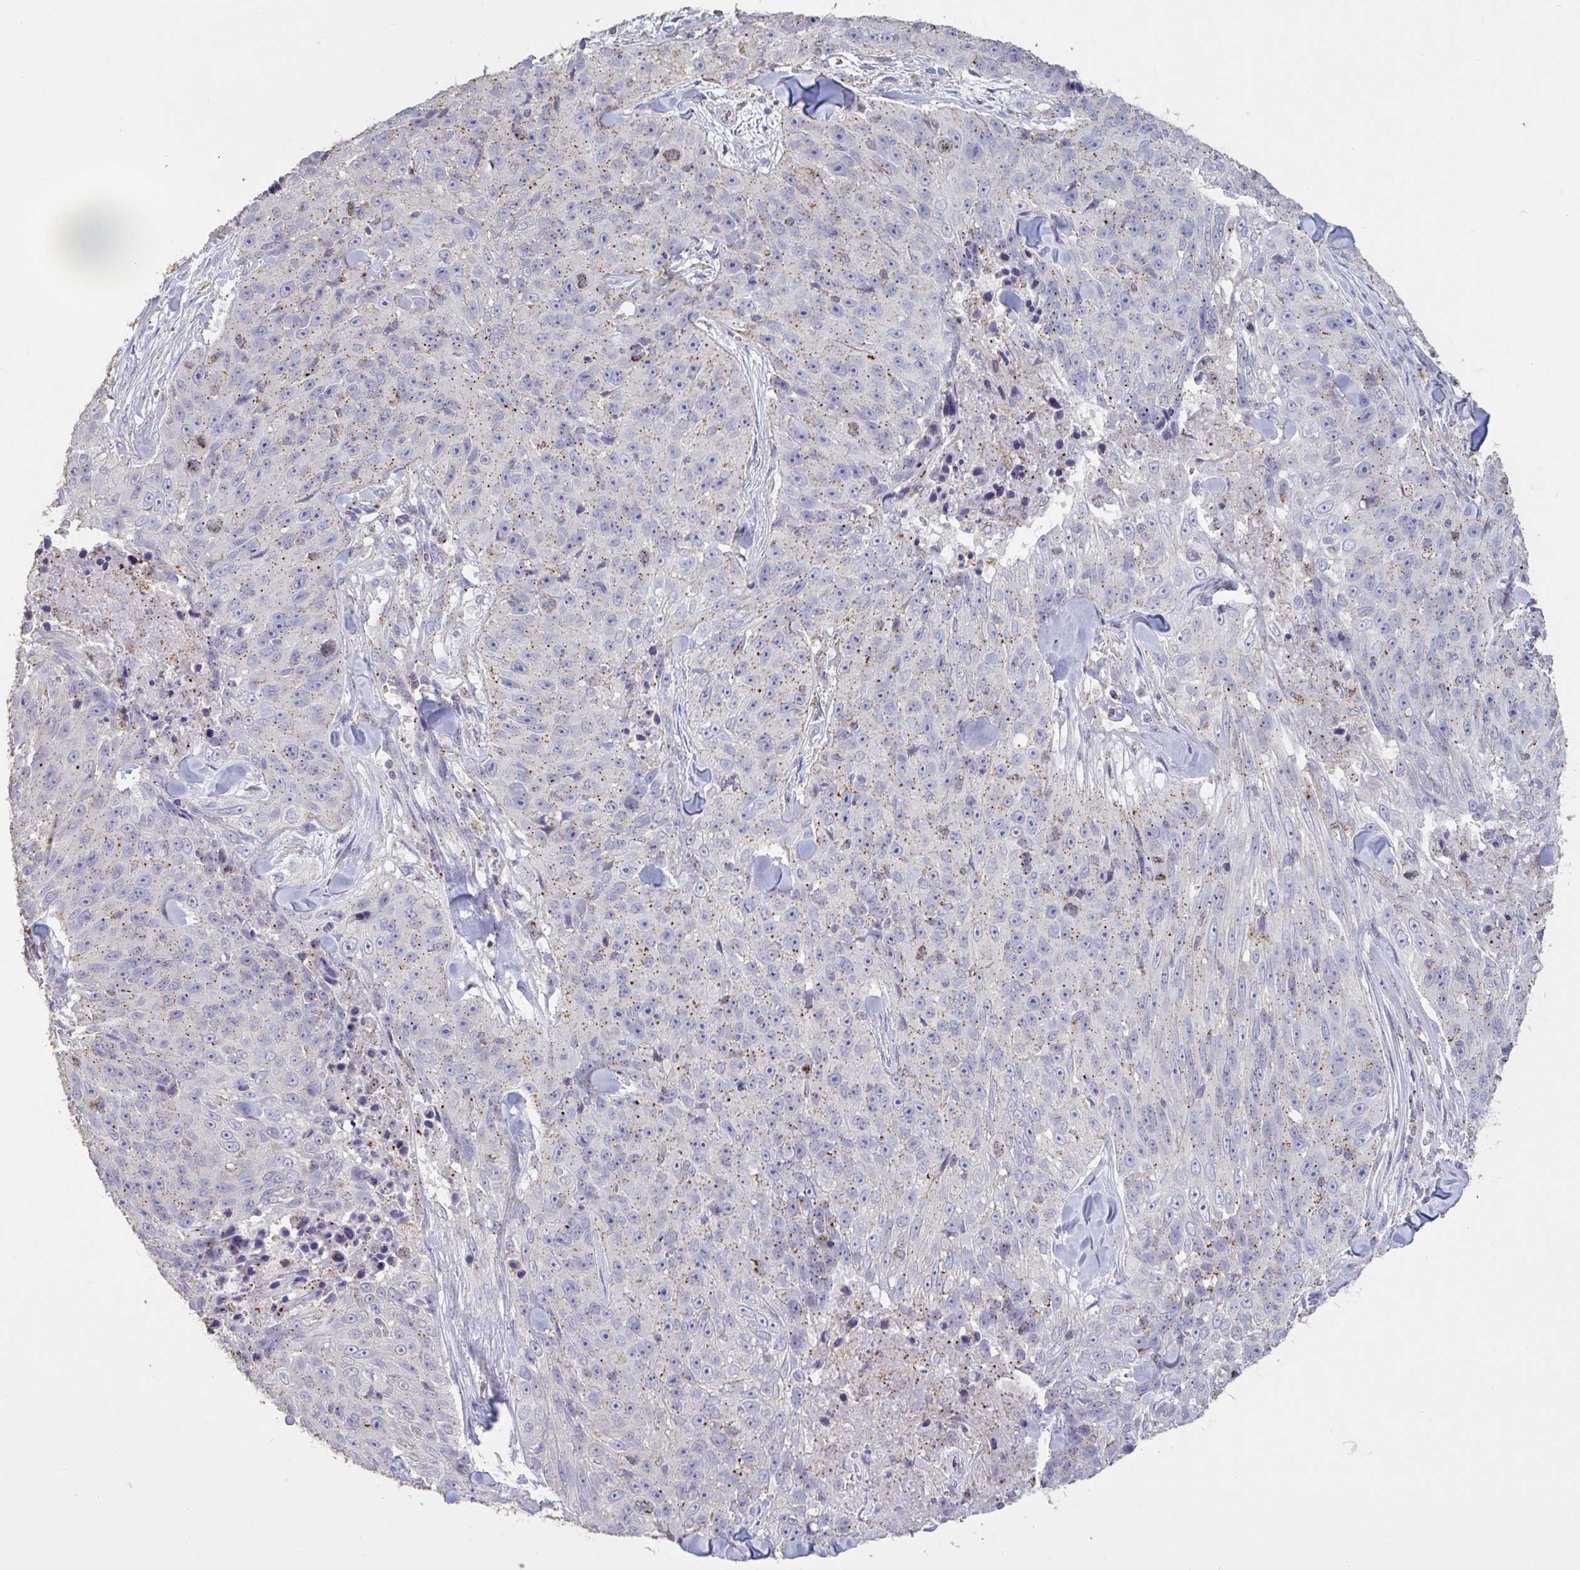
{"staining": {"intensity": "weak", "quantity": "25%-75%", "location": "cytoplasmic/membranous"}, "tissue": "skin cancer", "cell_type": "Tumor cells", "image_type": "cancer", "snomed": [{"axis": "morphology", "description": "Squamous cell carcinoma, NOS"}, {"axis": "topography", "description": "Skin"}], "caption": "DAB (3,3'-diaminobenzidine) immunohistochemical staining of squamous cell carcinoma (skin) demonstrates weak cytoplasmic/membranous protein positivity in approximately 25%-75% of tumor cells.", "gene": "CHMP5", "patient": {"sex": "female", "age": 87}}